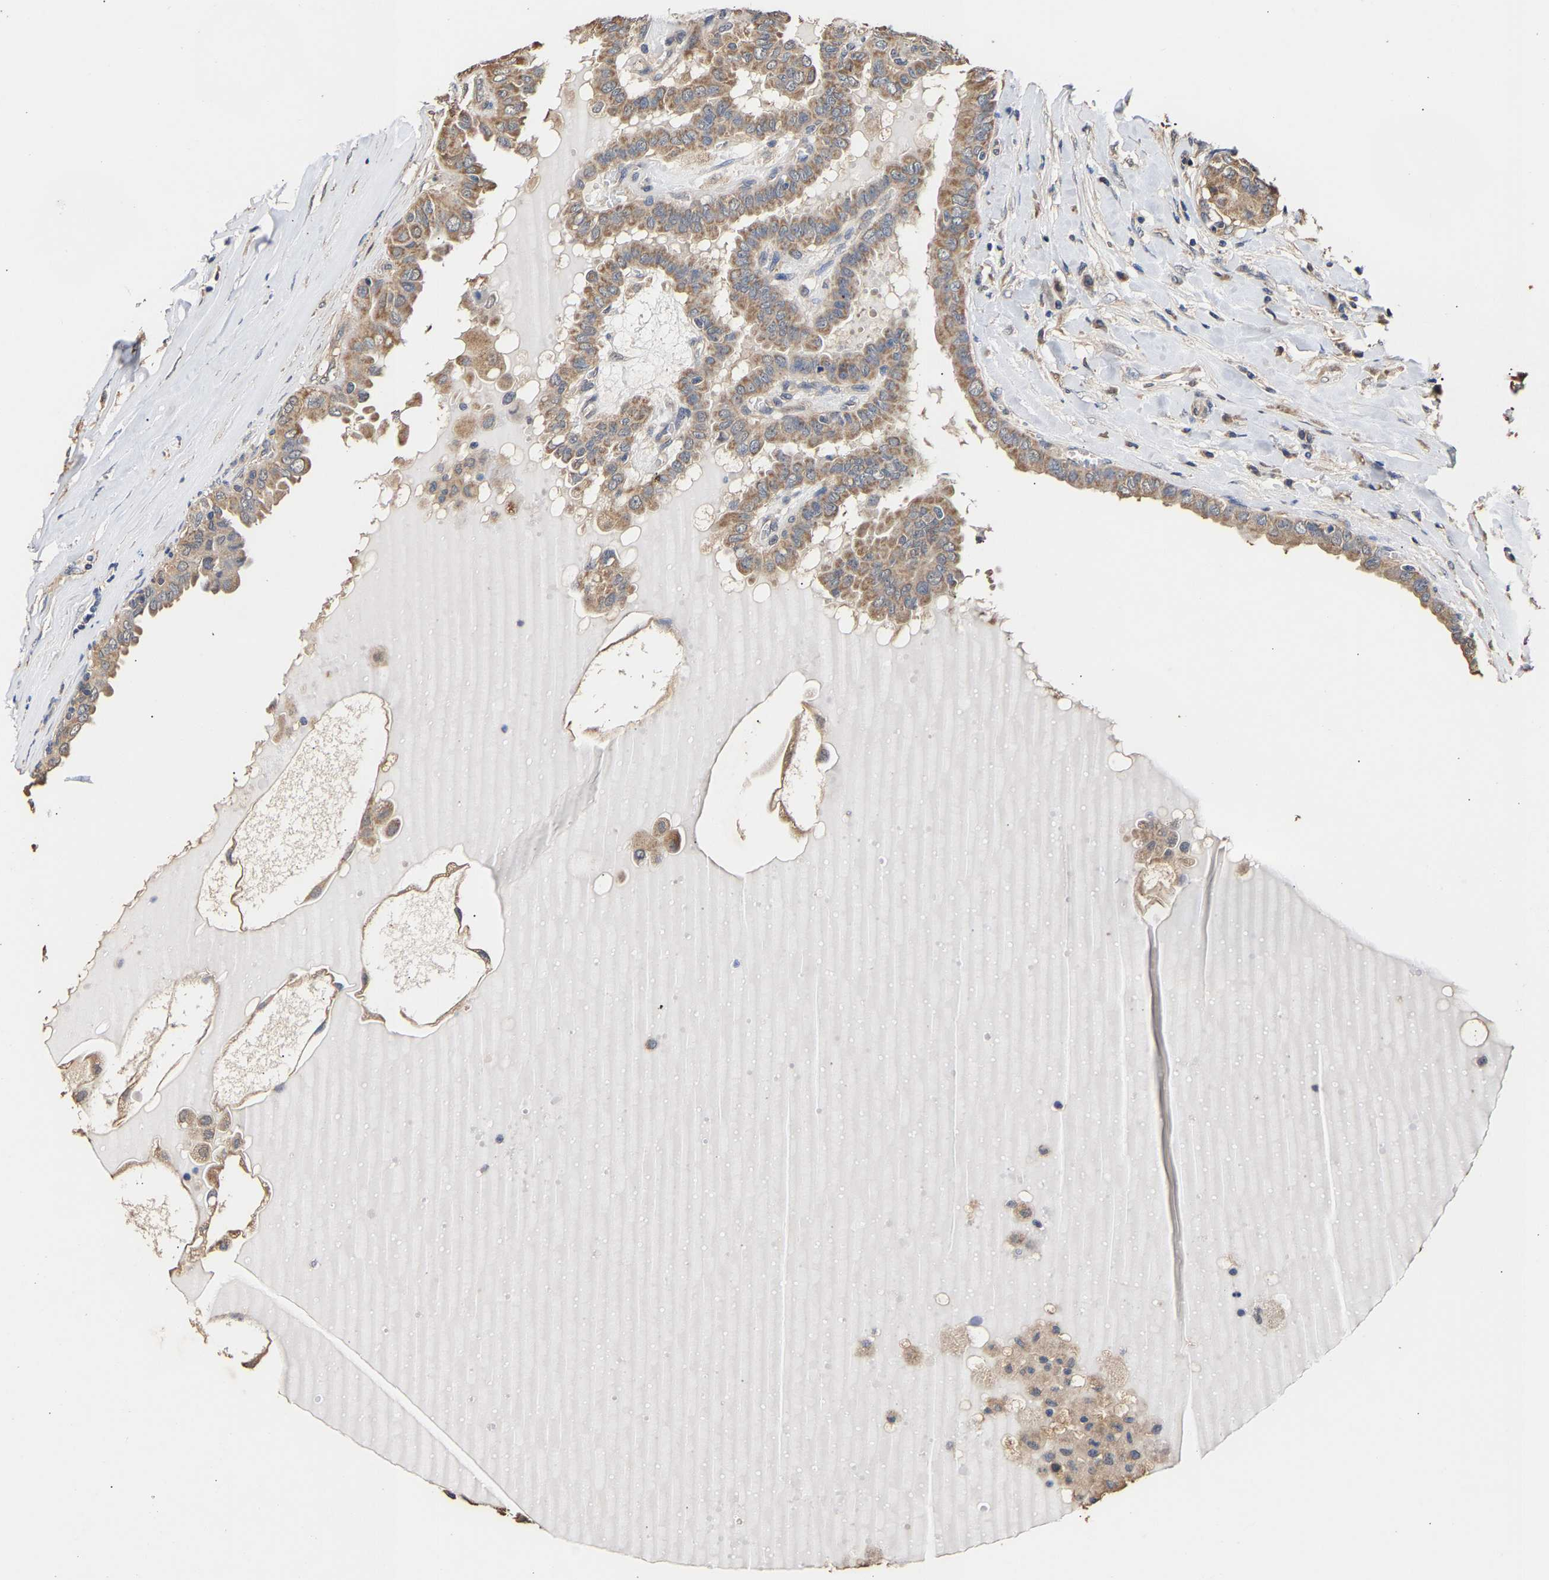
{"staining": {"intensity": "moderate", "quantity": ">75%", "location": "cytoplasmic/membranous"}, "tissue": "thyroid cancer", "cell_type": "Tumor cells", "image_type": "cancer", "snomed": [{"axis": "morphology", "description": "Papillary adenocarcinoma, NOS"}, {"axis": "topography", "description": "Thyroid gland"}], "caption": "IHC of human papillary adenocarcinoma (thyroid) reveals medium levels of moderate cytoplasmic/membranous expression in about >75% of tumor cells.", "gene": "ZNF26", "patient": {"sex": "male", "age": 33}}